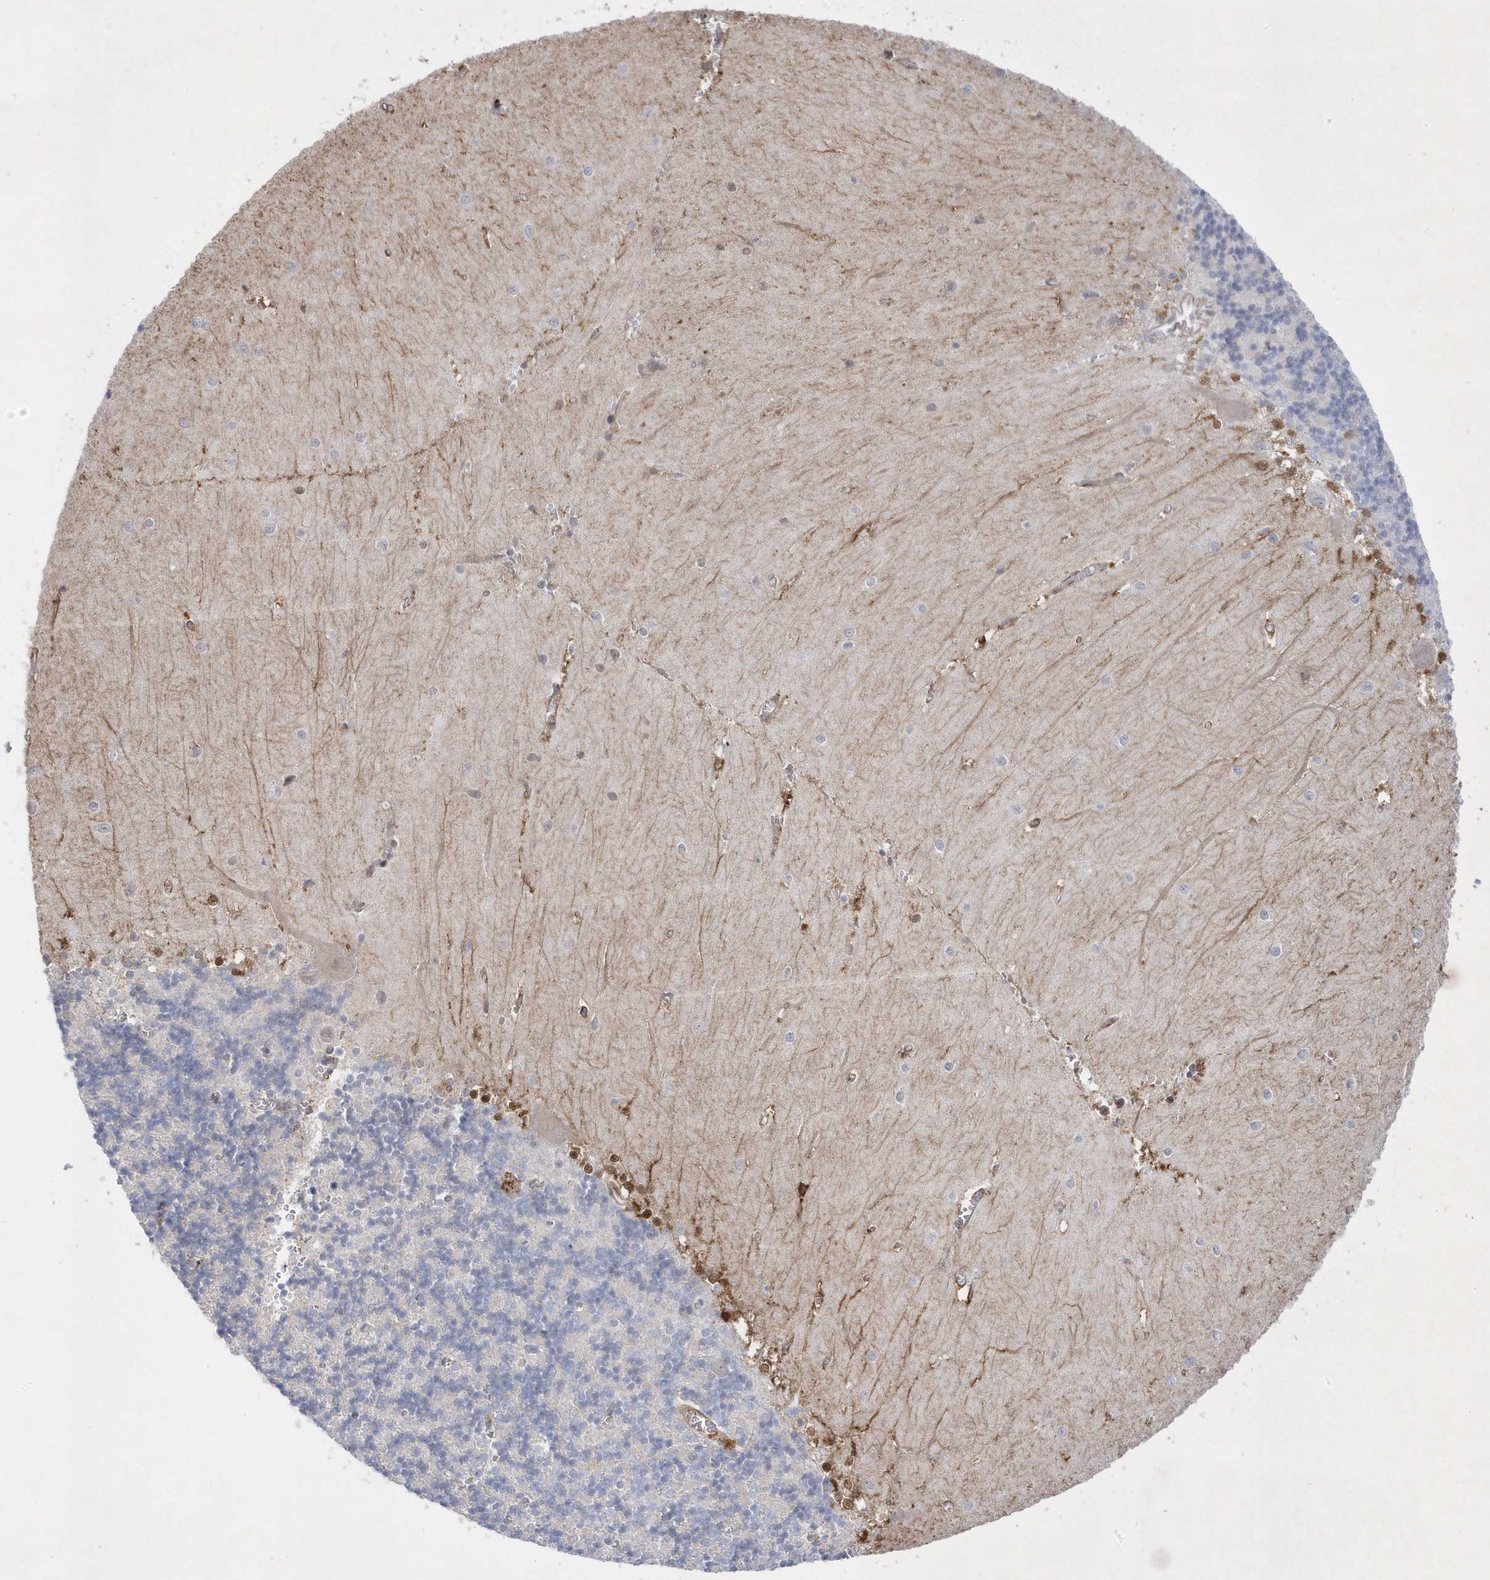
{"staining": {"intensity": "negative", "quantity": "none", "location": "none"}, "tissue": "cerebellum", "cell_type": "Cells in granular layer", "image_type": "normal", "snomed": [{"axis": "morphology", "description": "Normal tissue, NOS"}, {"axis": "topography", "description": "Cerebellum"}], "caption": "IHC image of unremarkable cerebellum: cerebellum stained with DAB (3,3'-diaminobenzidine) shows no significant protein staining in cells in granular layer.", "gene": "ANAPC1", "patient": {"sex": "male", "age": 37}}